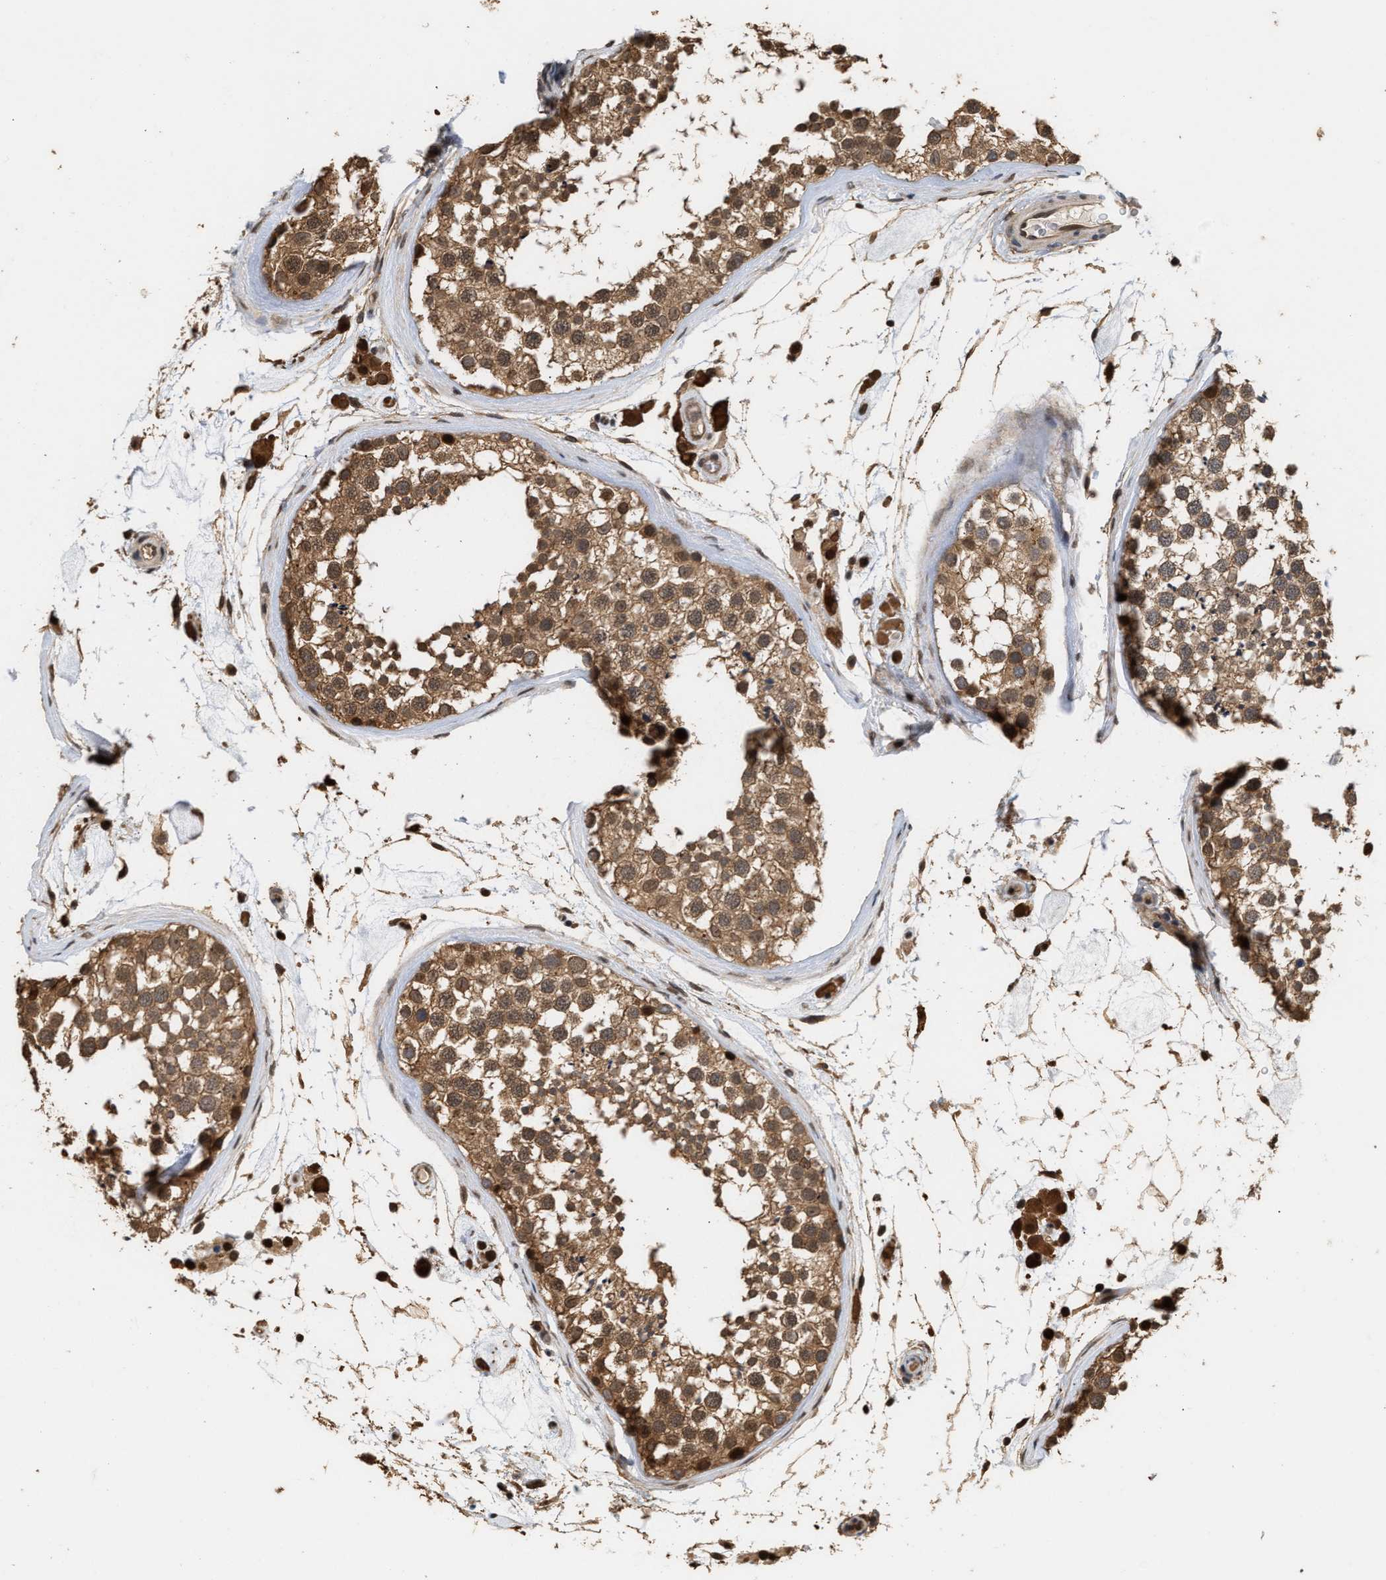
{"staining": {"intensity": "moderate", "quantity": ">75%", "location": "cytoplasmic/membranous,nuclear"}, "tissue": "testis", "cell_type": "Cells in seminiferous ducts", "image_type": "normal", "snomed": [{"axis": "morphology", "description": "Normal tissue, NOS"}, {"axis": "topography", "description": "Testis"}], "caption": "Immunohistochemistry staining of benign testis, which exhibits medium levels of moderate cytoplasmic/membranous,nuclear positivity in approximately >75% of cells in seminiferous ducts indicating moderate cytoplasmic/membranous,nuclear protein staining. The staining was performed using DAB (brown) for protein detection and nuclei were counterstained in hematoxylin (blue).", "gene": "ABHD5", "patient": {"sex": "male", "age": 46}}